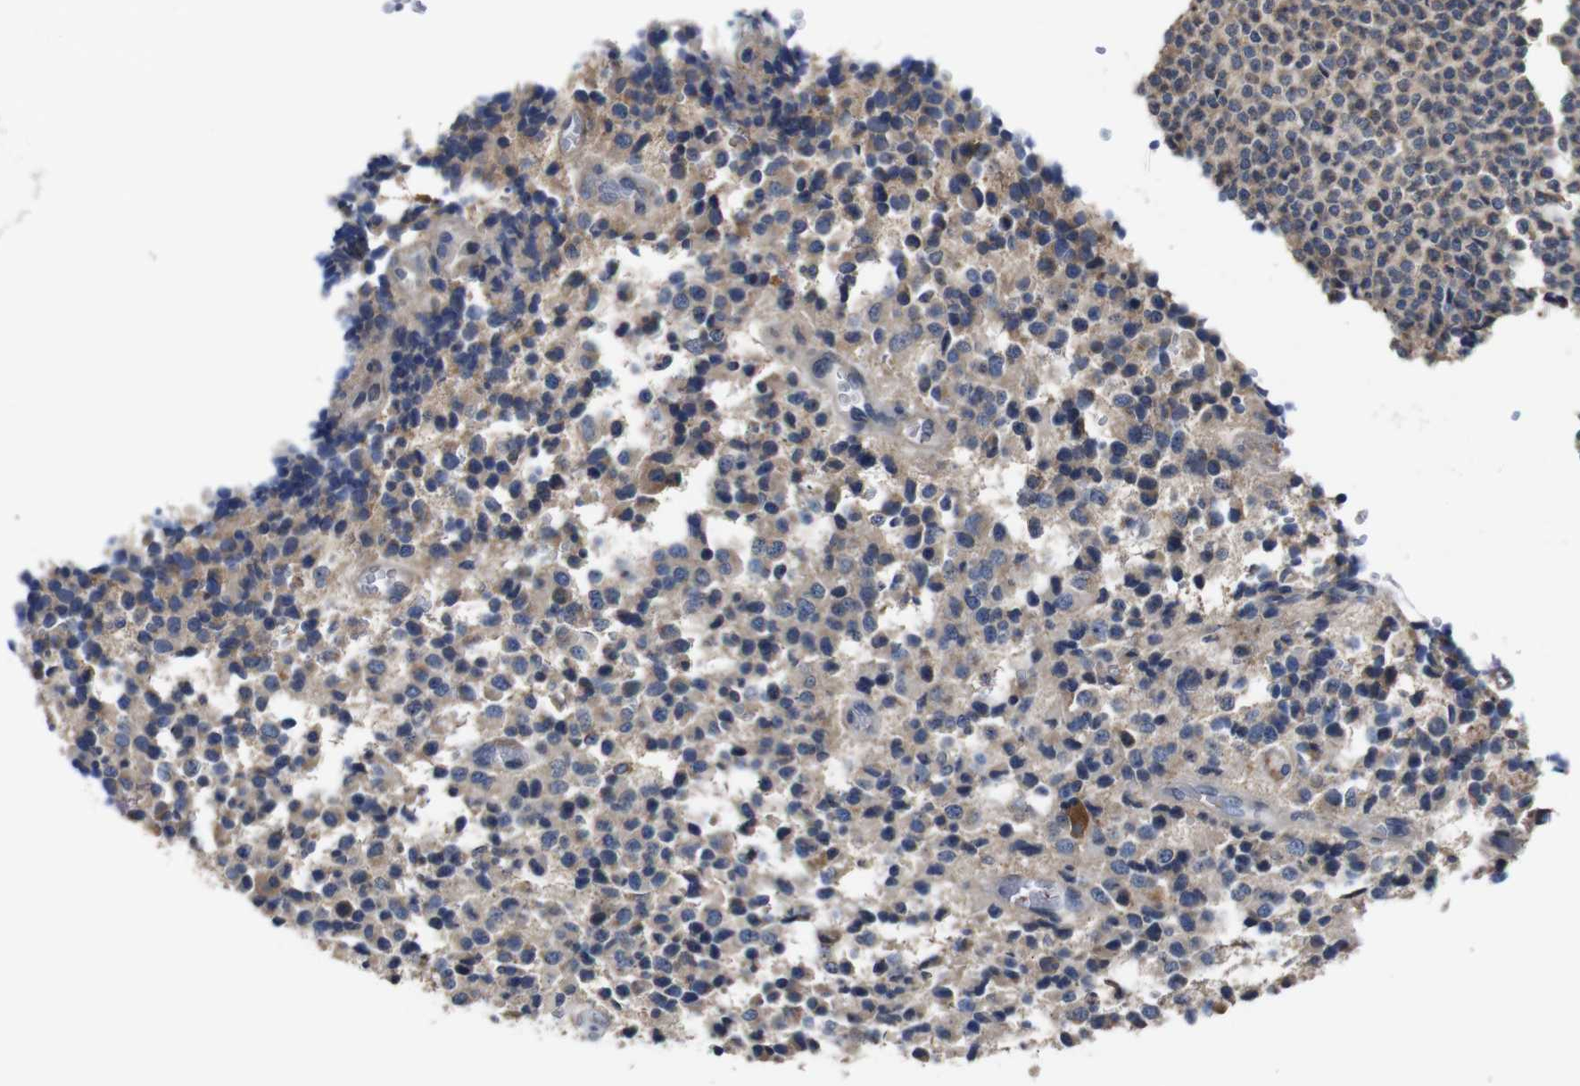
{"staining": {"intensity": "weak", "quantity": "25%-75%", "location": "cytoplasmic/membranous"}, "tissue": "glioma", "cell_type": "Tumor cells", "image_type": "cancer", "snomed": [{"axis": "morphology", "description": "Glioma, malignant, High grade"}, {"axis": "topography", "description": "pancreas cauda"}], "caption": "A histopathology image of glioma stained for a protein displays weak cytoplasmic/membranous brown staining in tumor cells. (Brightfield microscopy of DAB IHC at high magnification).", "gene": "GLIPR1", "patient": {"sex": "male", "age": 60}}